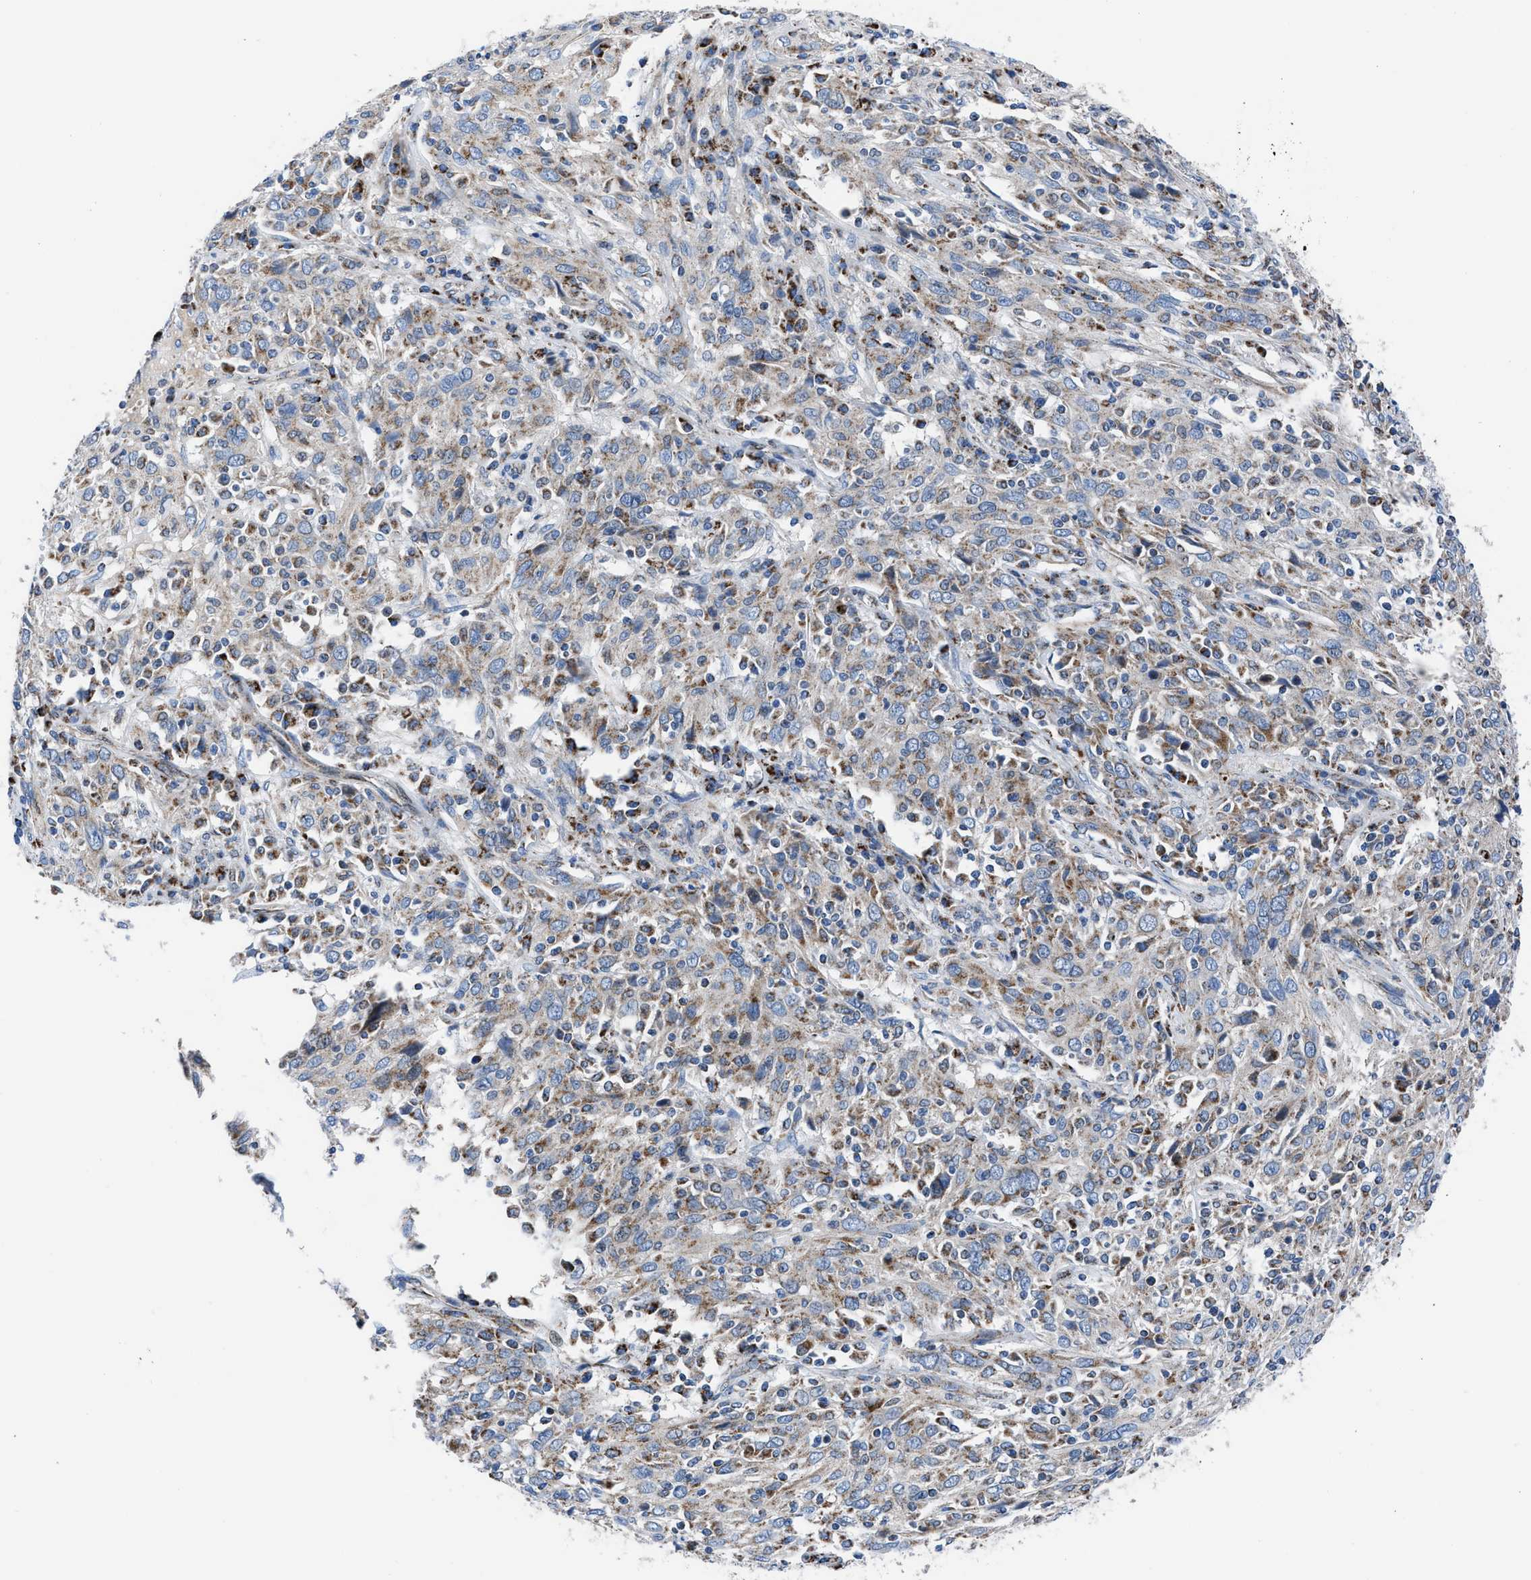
{"staining": {"intensity": "moderate", "quantity": "25%-75%", "location": "cytoplasmic/membranous"}, "tissue": "cervical cancer", "cell_type": "Tumor cells", "image_type": "cancer", "snomed": [{"axis": "morphology", "description": "Squamous cell carcinoma, NOS"}, {"axis": "topography", "description": "Cervix"}], "caption": "Immunohistochemical staining of human cervical cancer (squamous cell carcinoma) shows moderate cytoplasmic/membranous protein staining in about 25%-75% of tumor cells.", "gene": "LMO2", "patient": {"sex": "female", "age": 46}}